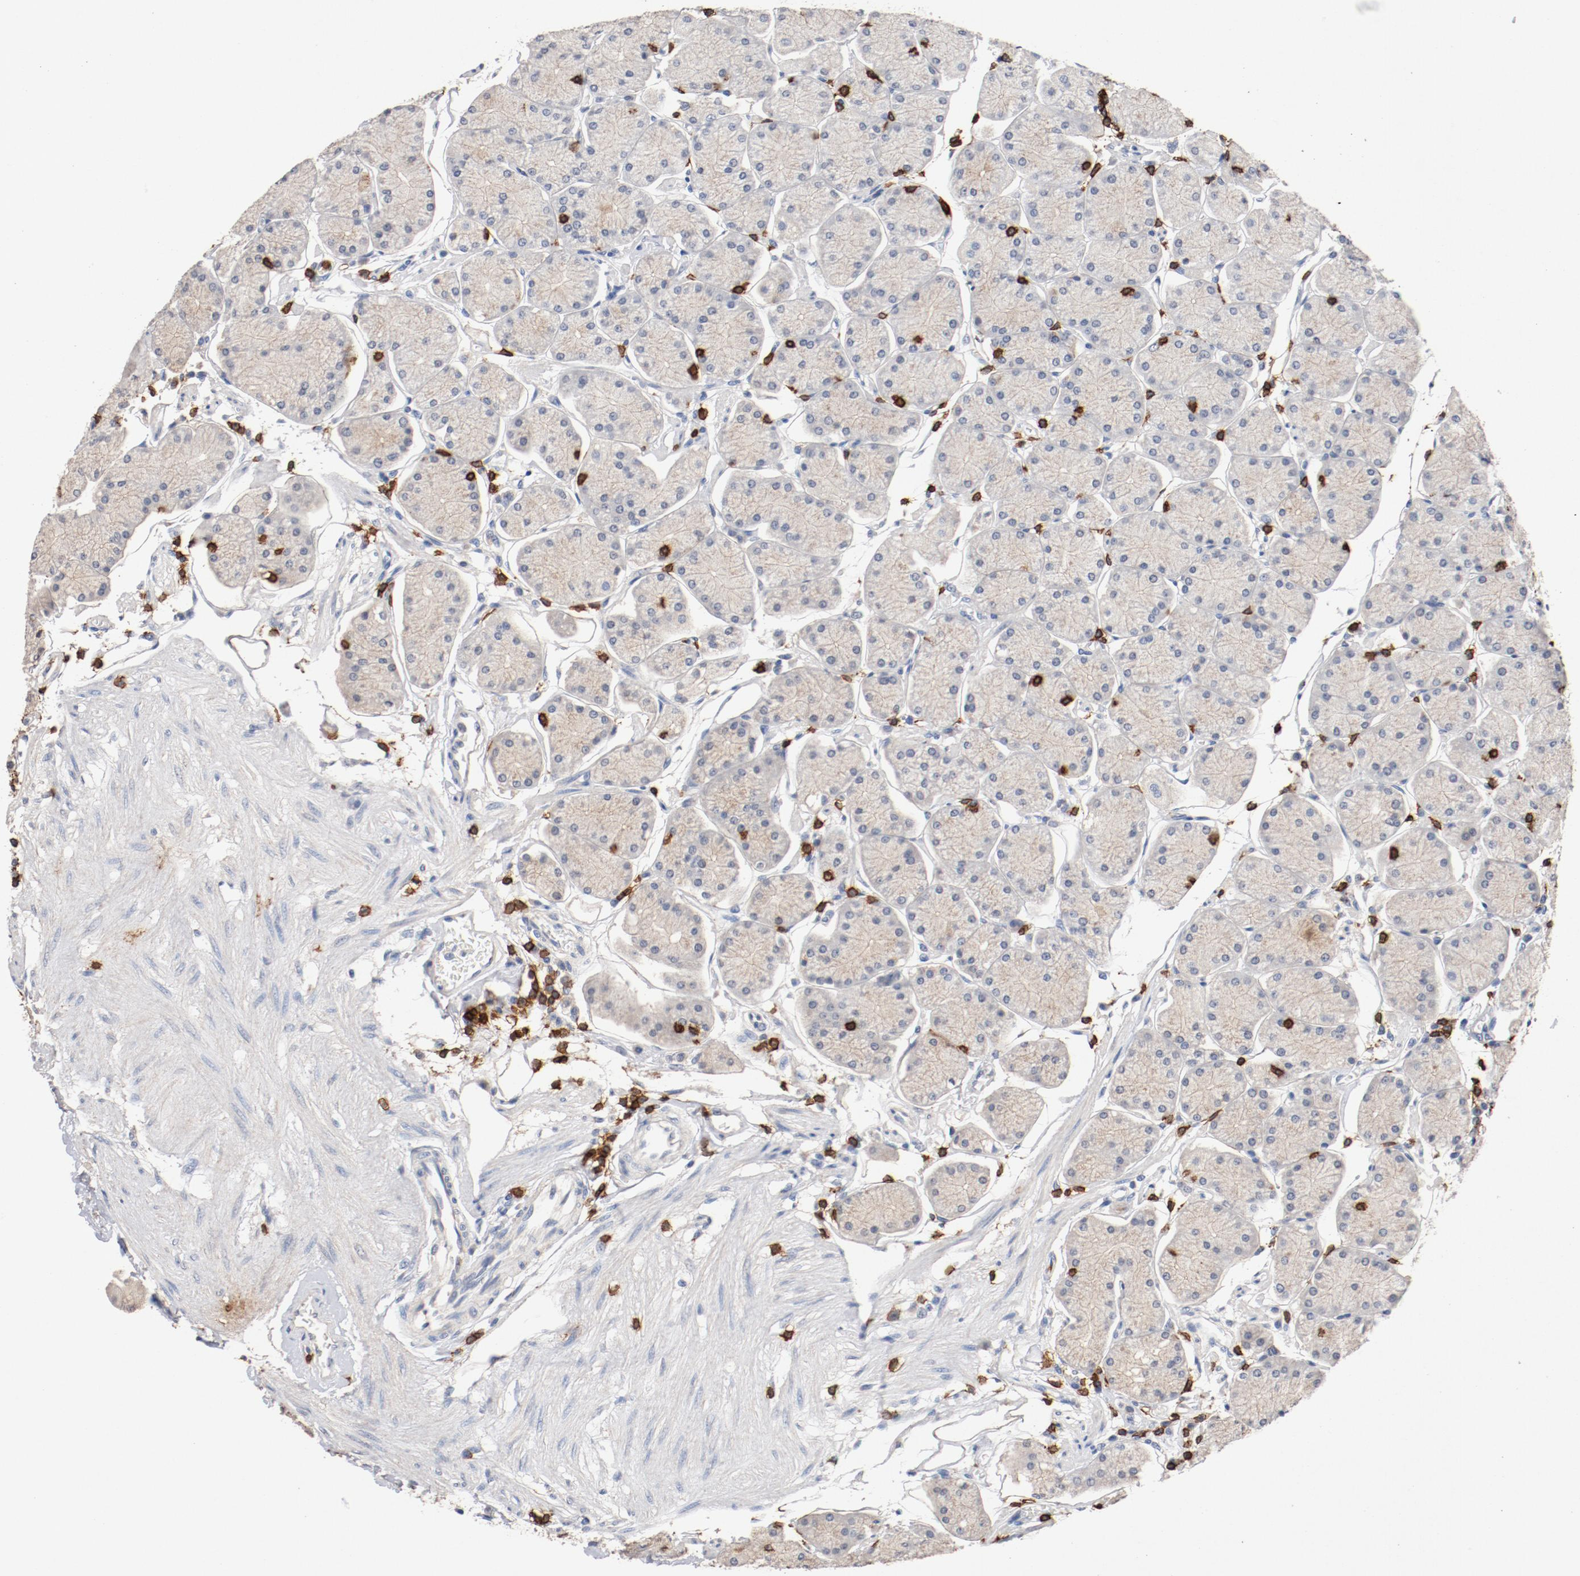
{"staining": {"intensity": "negative", "quantity": "none", "location": "none"}, "tissue": "stomach", "cell_type": "Glandular cells", "image_type": "normal", "snomed": [{"axis": "morphology", "description": "Normal tissue, NOS"}, {"axis": "topography", "description": "Stomach, upper"}, {"axis": "topography", "description": "Stomach"}], "caption": "Immunohistochemistry of normal human stomach demonstrates no staining in glandular cells. (DAB immunohistochemistry (IHC), high magnification).", "gene": "CD247", "patient": {"sex": "male", "age": 76}}